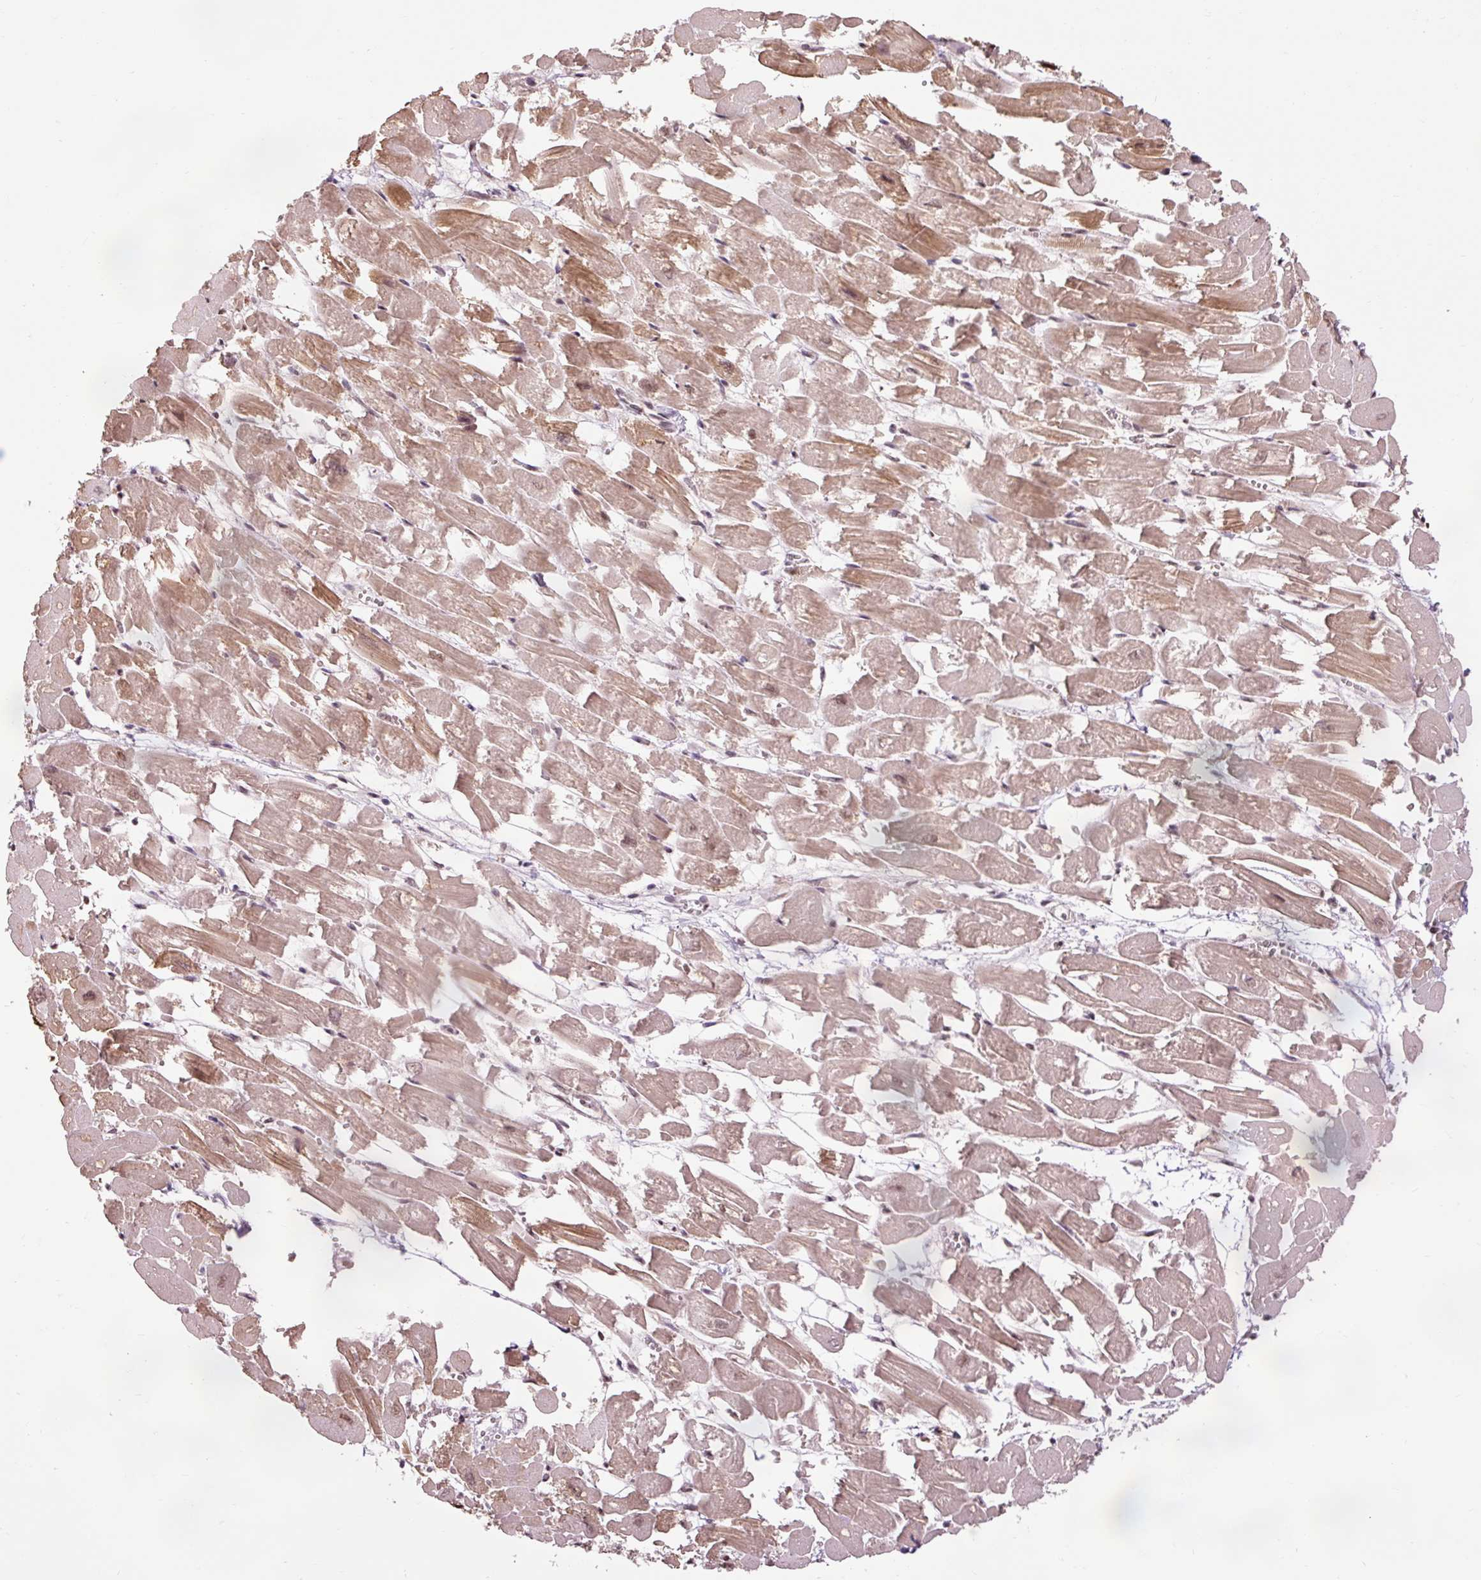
{"staining": {"intensity": "strong", "quantity": "25%-75%", "location": "cytoplasmic/membranous,nuclear"}, "tissue": "heart muscle", "cell_type": "Cardiomyocytes", "image_type": "normal", "snomed": [{"axis": "morphology", "description": "Normal tissue, NOS"}, {"axis": "topography", "description": "Heart"}], "caption": "Human heart muscle stained with a brown dye displays strong cytoplasmic/membranous,nuclear positive expression in about 25%-75% of cardiomyocytes.", "gene": "ZBTB44", "patient": {"sex": "male", "age": 54}}